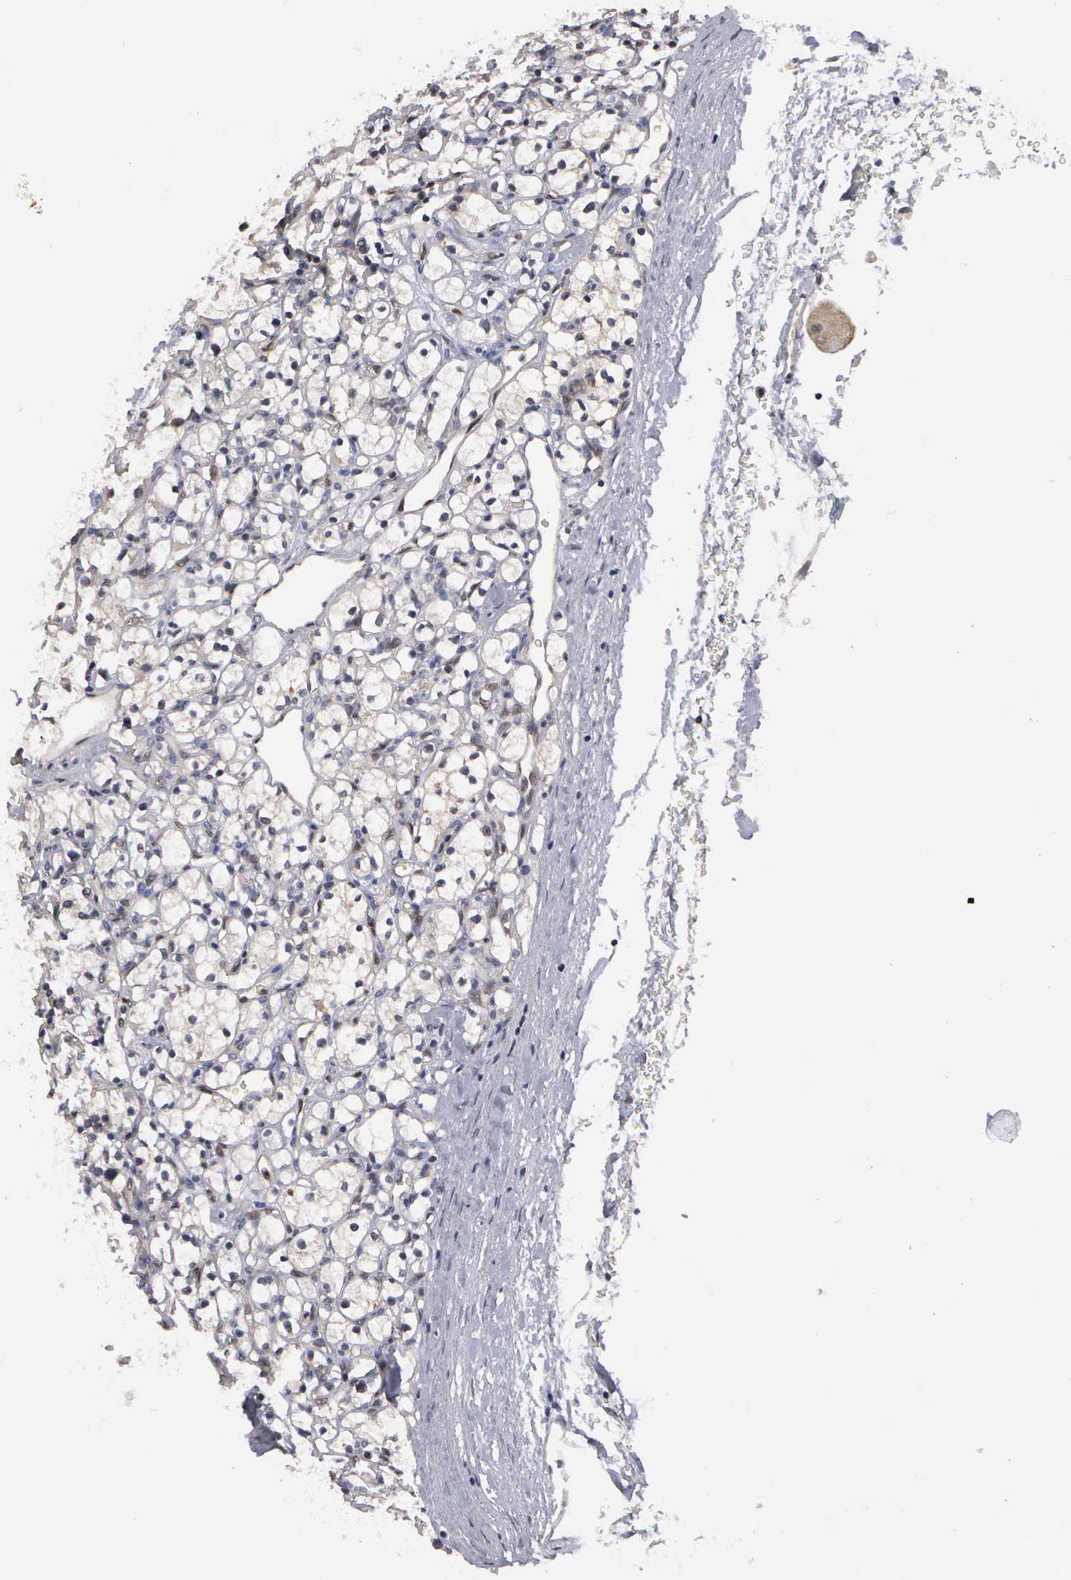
{"staining": {"intensity": "negative", "quantity": "none", "location": "none"}, "tissue": "renal cancer", "cell_type": "Tumor cells", "image_type": "cancer", "snomed": [{"axis": "morphology", "description": "Adenocarcinoma, NOS"}, {"axis": "topography", "description": "Kidney"}], "caption": "Protein analysis of renal adenocarcinoma shows no significant staining in tumor cells.", "gene": "ZBTB33", "patient": {"sex": "female", "age": 83}}